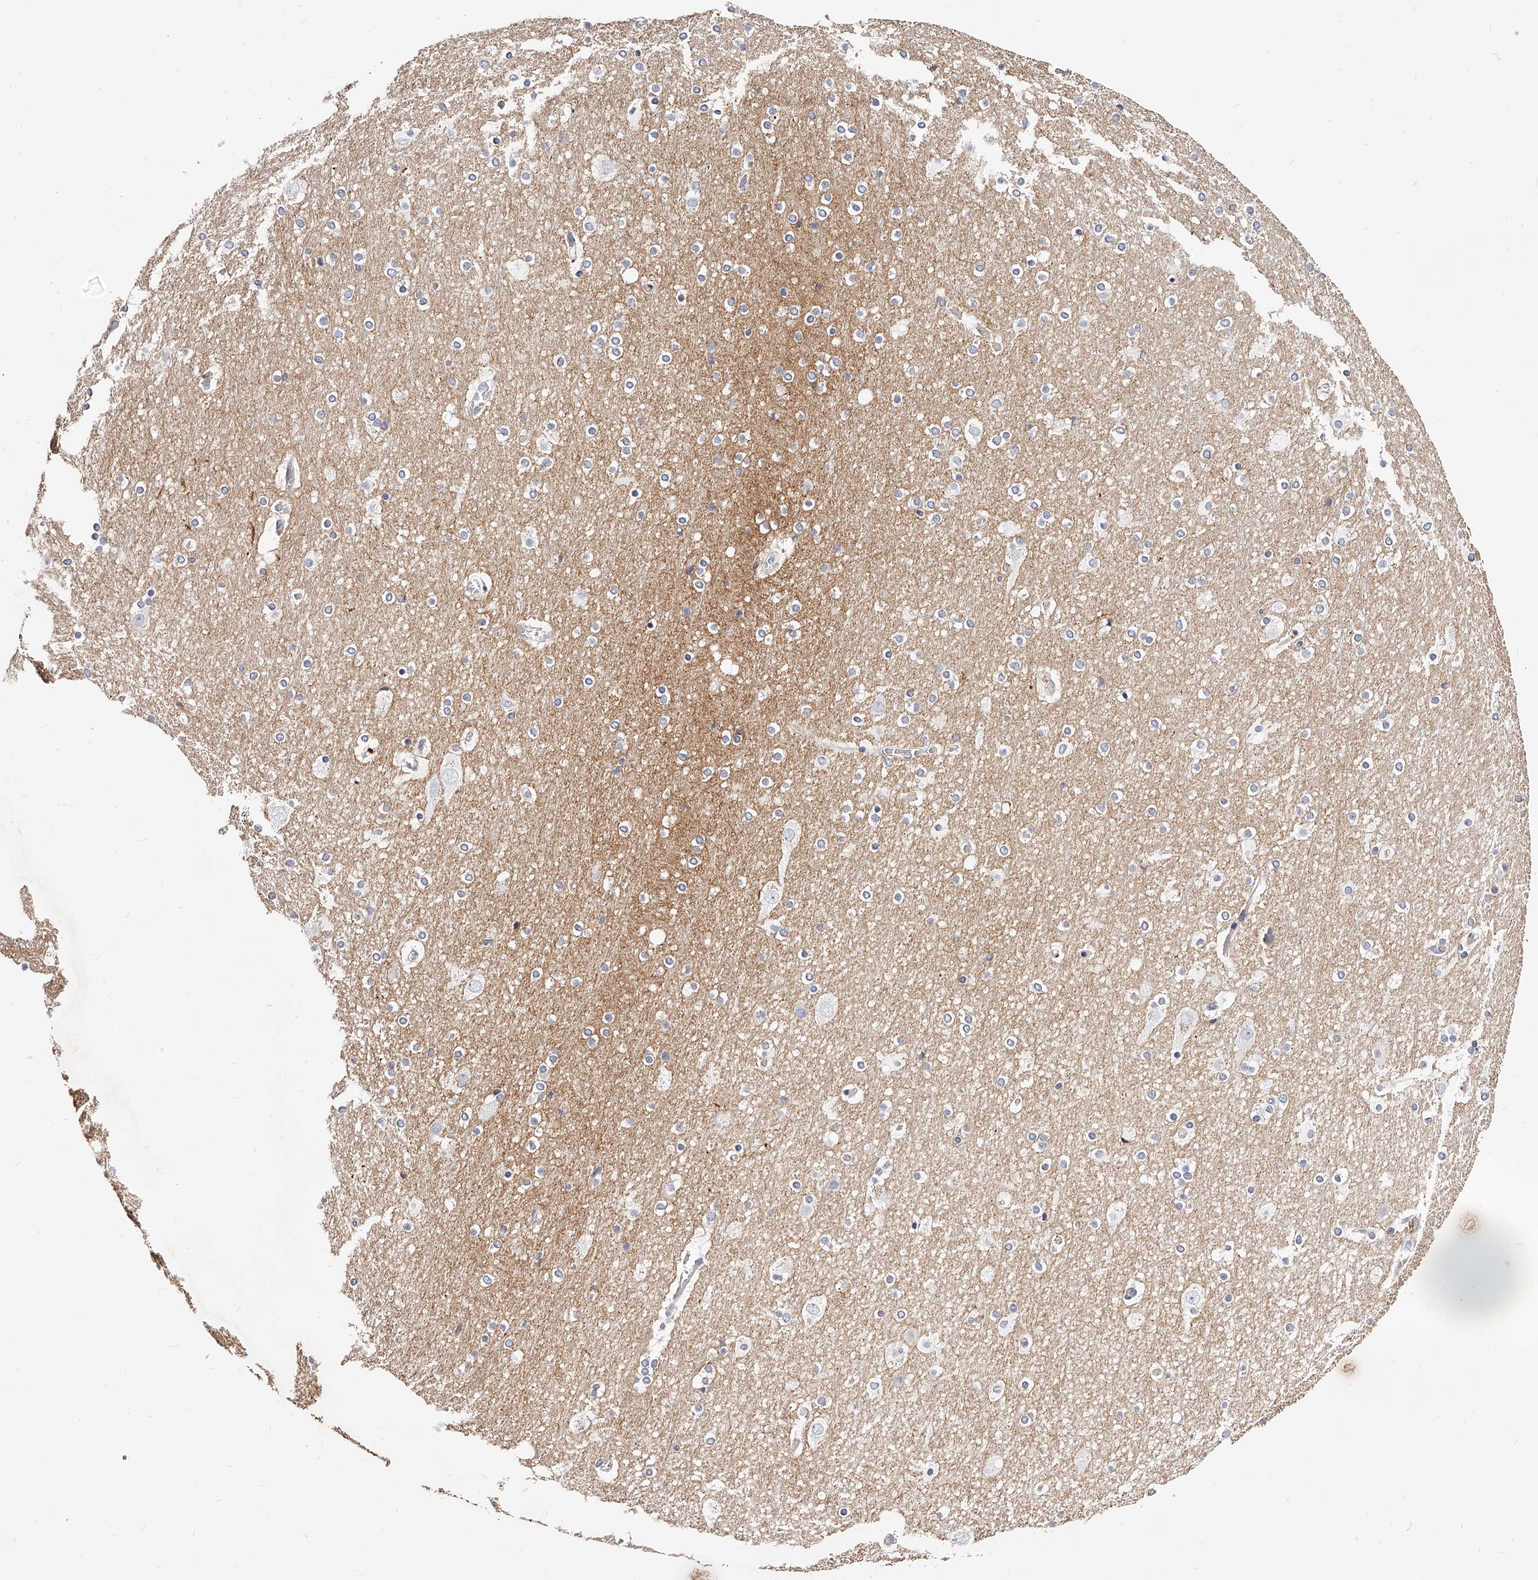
{"staining": {"intensity": "negative", "quantity": "none", "location": "none"}, "tissue": "cerebral cortex", "cell_type": "Endothelial cells", "image_type": "normal", "snomed": [{"axis": "morphology", "description": "Normal tissue, NOS"}, {"axis": "topography", "description": "Cerebral cortex"}], "caption": "This is an immunohistochemistry (IHC) photomicrograph of normal cerebral cortex. There is no positivity in endothelial cells.", "gene": "CD82", "patient": {"sex": "male", "age": 57}}